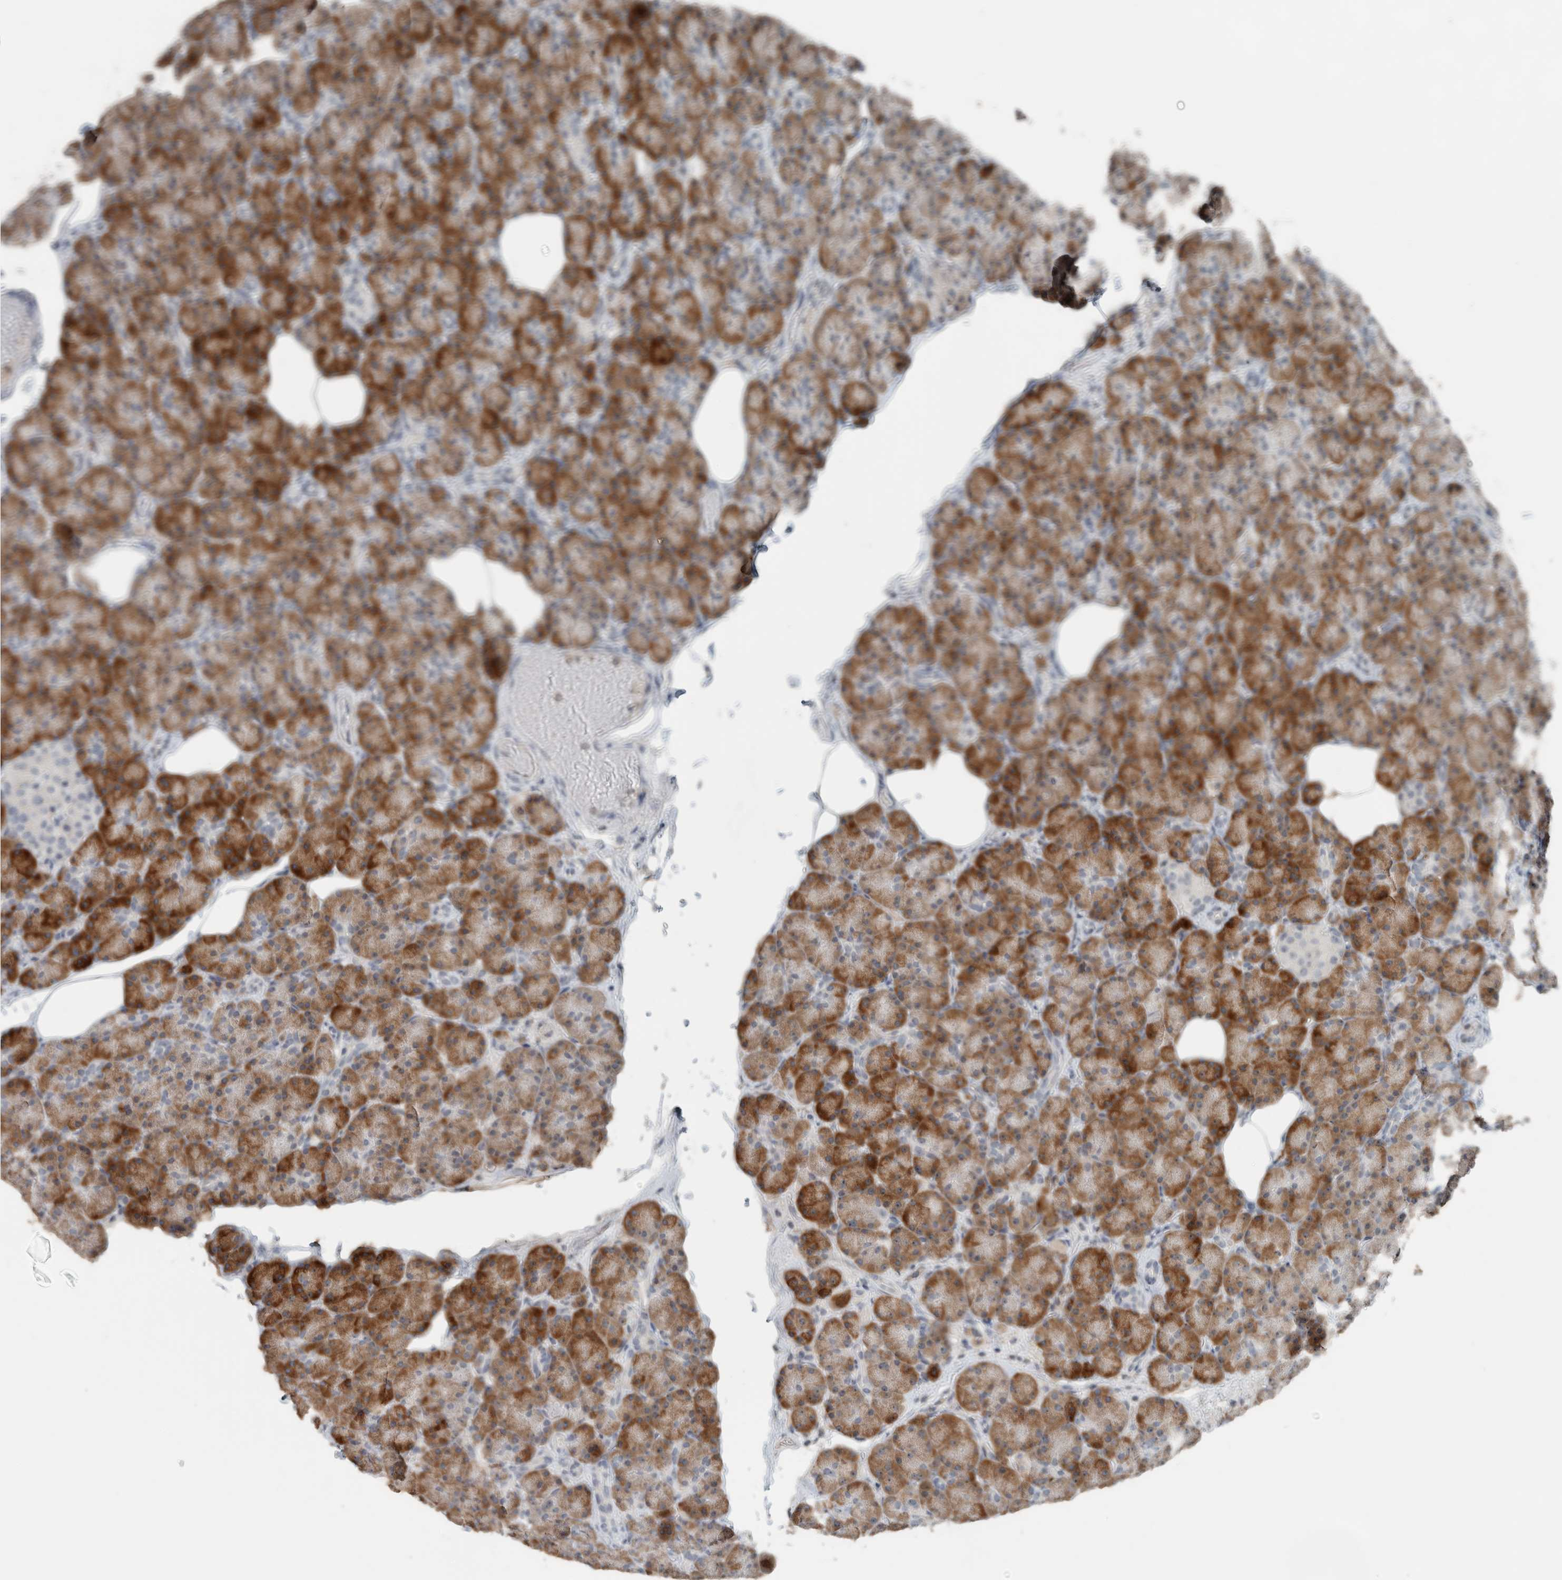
{"staining": {"intensity": "moderate", "quantity": "25%-75%", "location": "cytoplasmic/membranous,nuclear"}, "tissue": "pancreas", "cell_type": "Exocrine glandular cells", "image_type": "normal", "snomed": [{"axis": "morphology", "description": "Normal tissue, NOS"}, {"axis": "topography", "description": "Pancreas"}], "caption": "Protein expression analysis of unremarkable pancreas displays moderate cytoplasmic/membranous,nuclear staining in approximately 25%-75% of exocrine glandular cells.", "gene": "RPF1", "patient": {"sex": "female", "age": 43}}